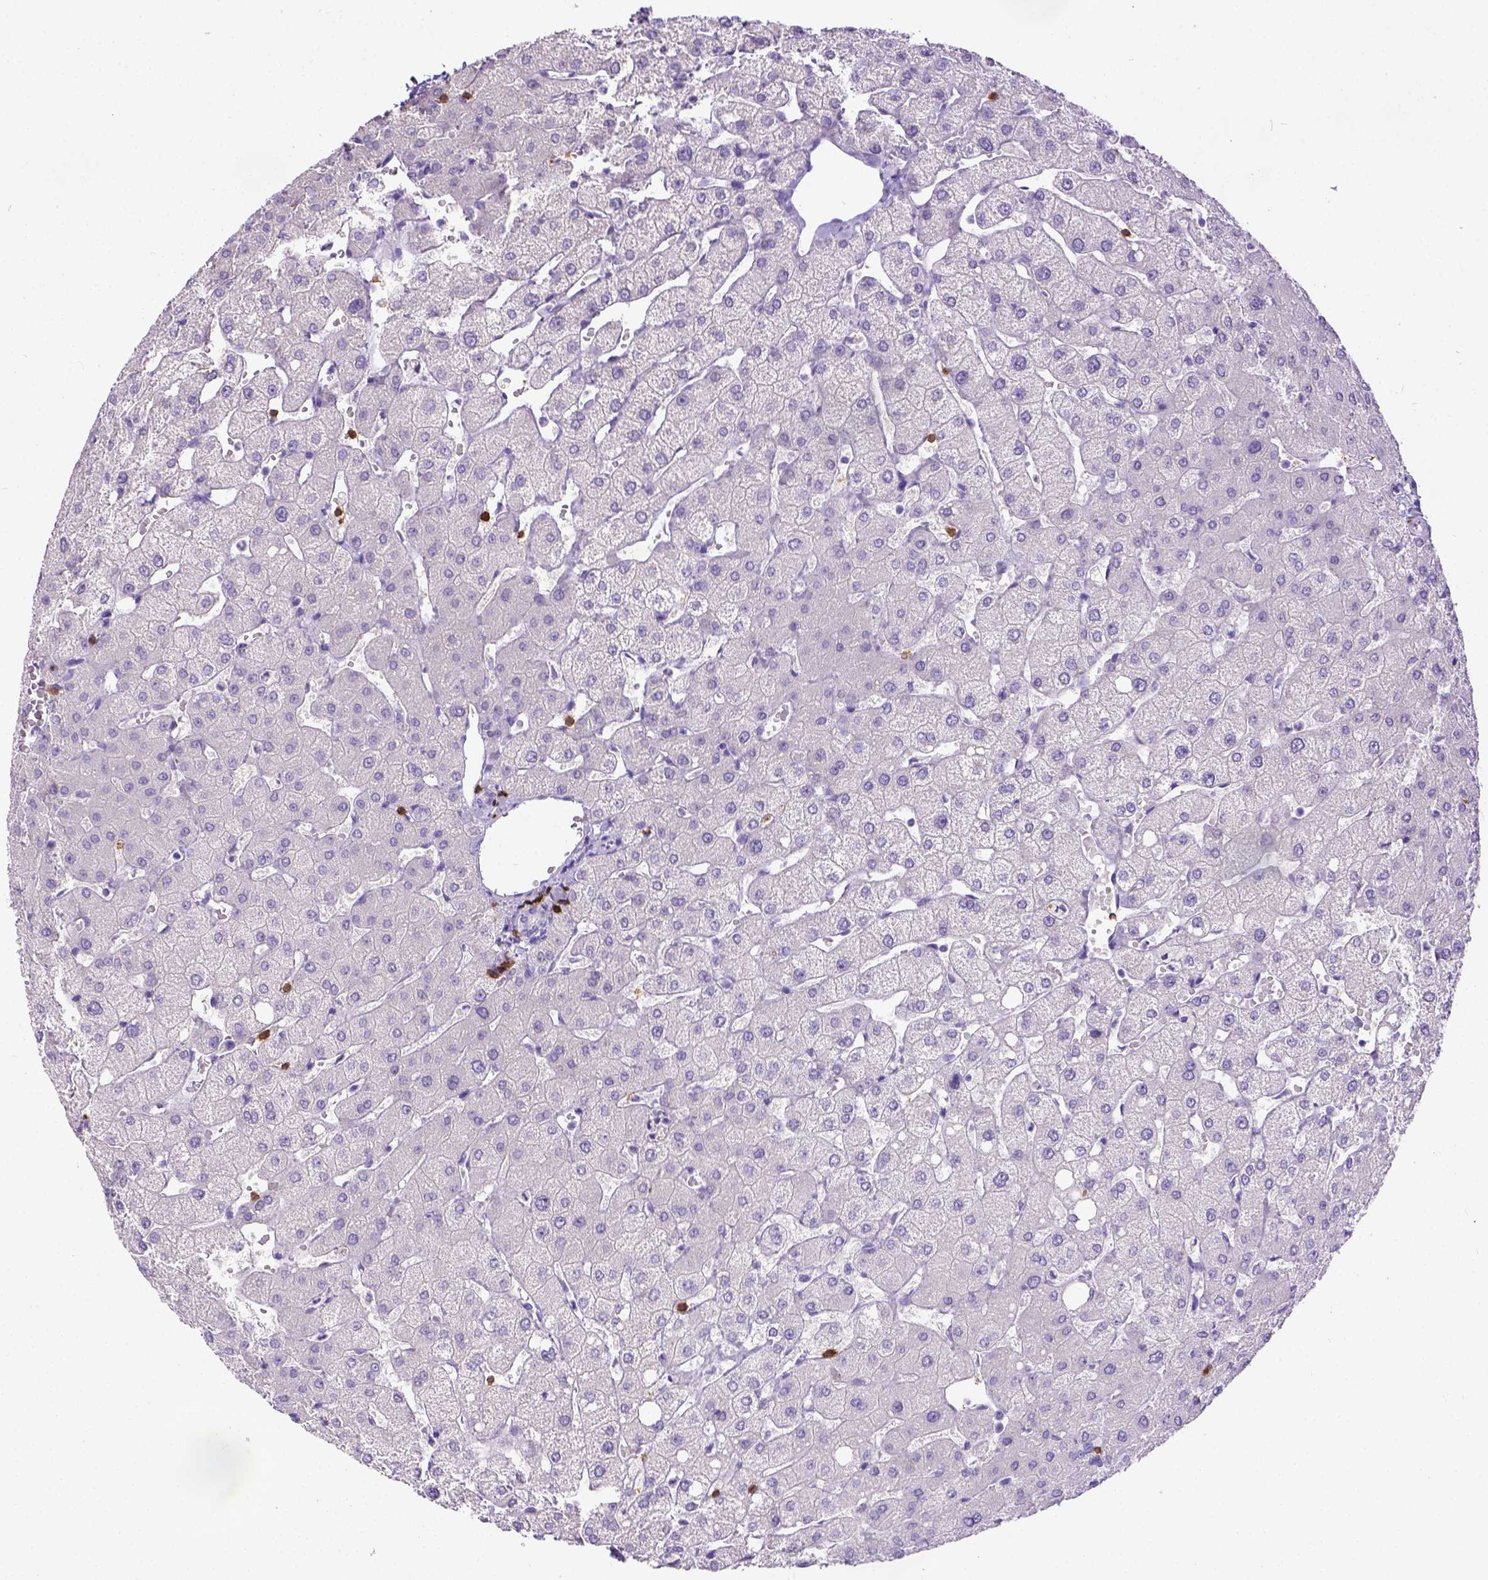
{"staining": {"intensity": "negative", "quantity": "none", "location": "none"}, "tissue": "liver", "cell_type": "Cholangiocytes", "image_type": "normal", "snomed": [{"axis": "morphology", "description": "Normal tissue, NOS"}, {"axis": "topography", "description": "Liver"}], "caption": "This is a micrograph of immunohistochemistry (IHC) staining of normal liver, which shows no expression in cholangiocytes. (DAB immunohistochemistry, high magnification).", "gene": "CD3E", "patient": {"sex": "female", "age": 54}}